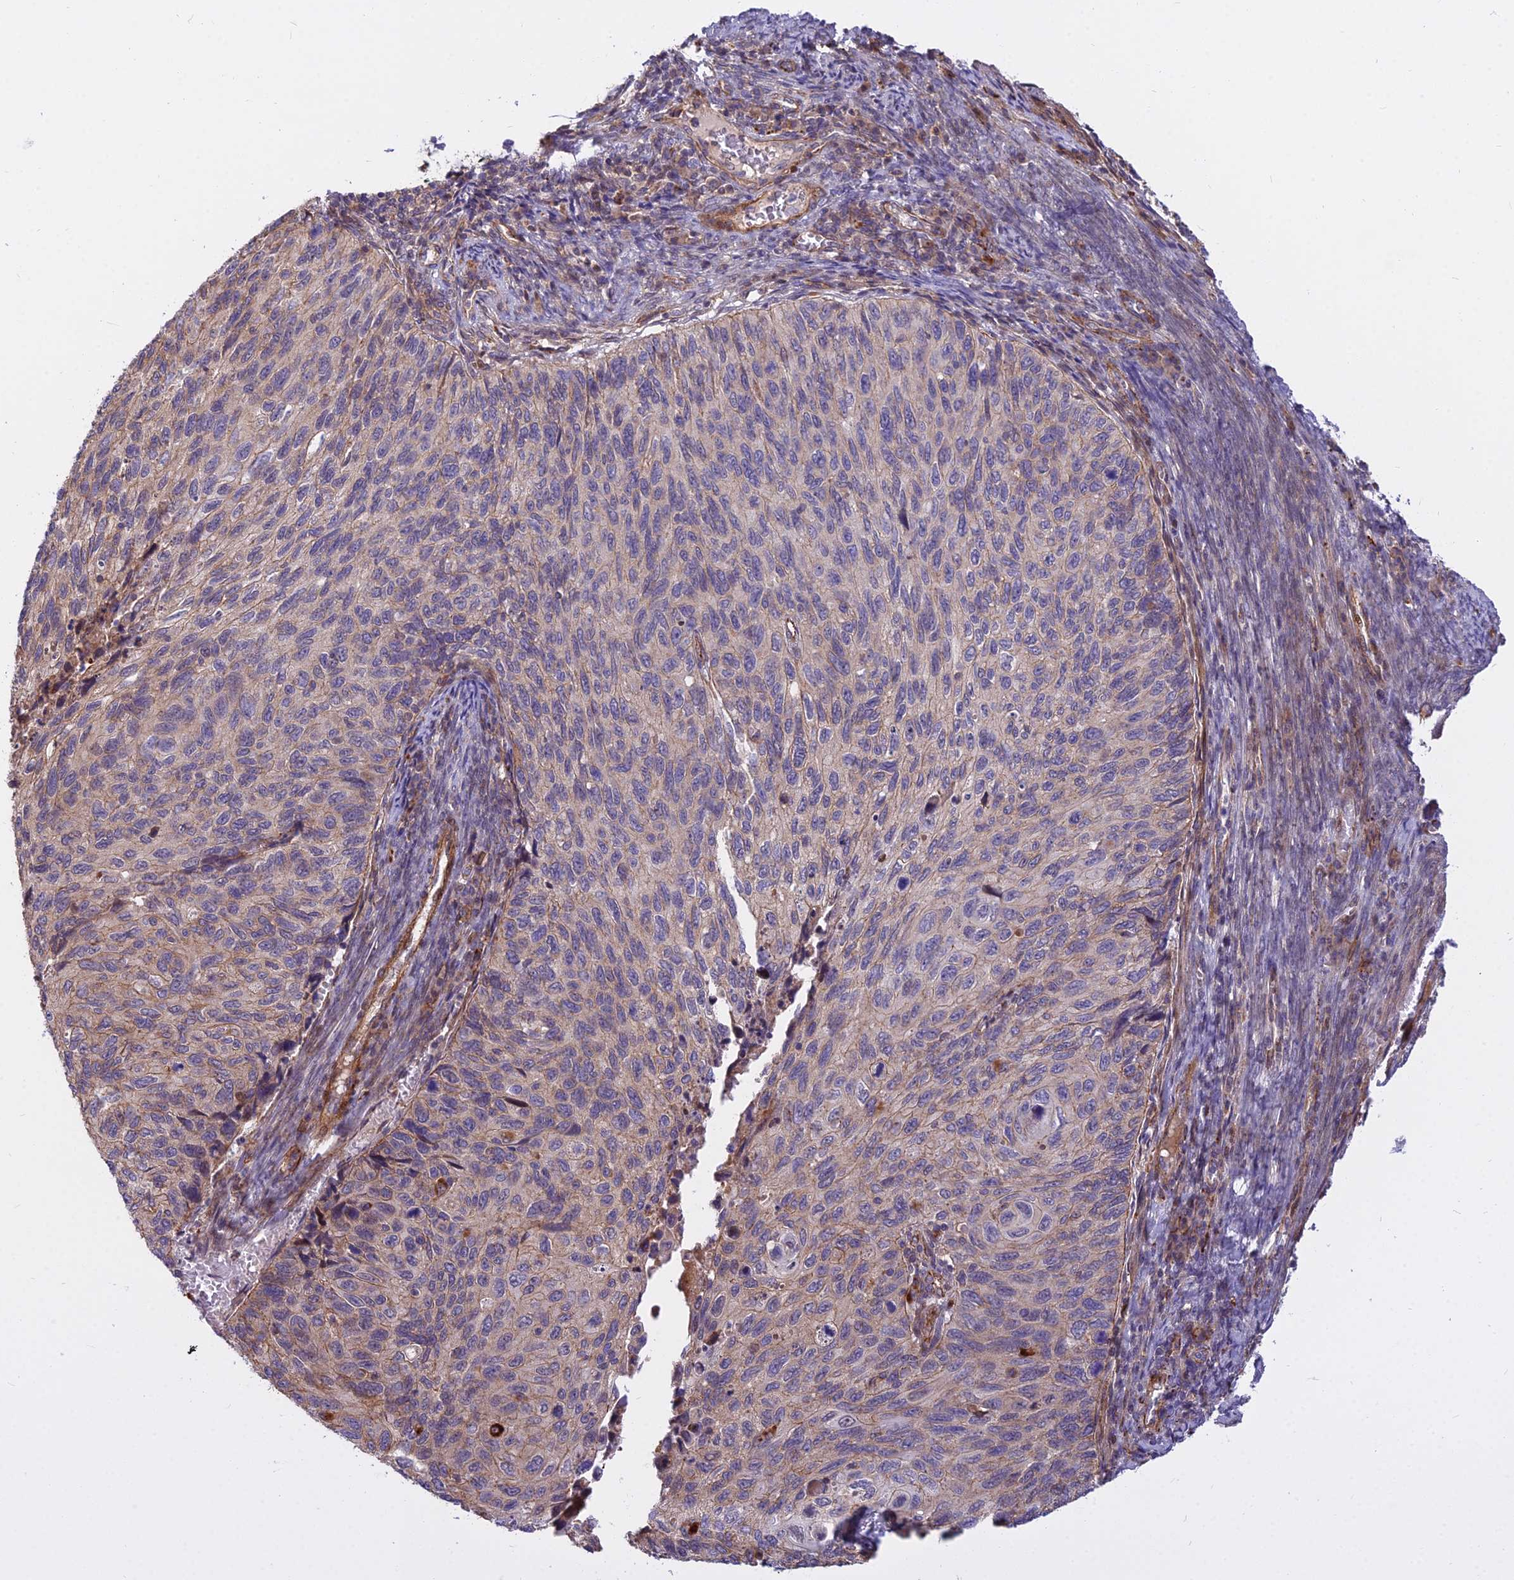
{"staining": {"intensity": "weak", "quantity": "<25%", "location": "cytoplasmic/membranous"}, "tissue": "cervical cancer", "cell_type": "Tumor cells", "image_type": "cancer", "snomed": [{"axis": "morphology", "description": "Squamous cell carcinoma, NOS"}, {"axis": "topography", "description": "Cervix"}], "caption": "Tumor cells are negative for protein expression in human squamous cell carcinoma (cervical). (Immunohistochemistry, brightfield microscopy, high magnification).", "gene": "GLYATL3", "patient": {"sex": "female", "age": 70}}